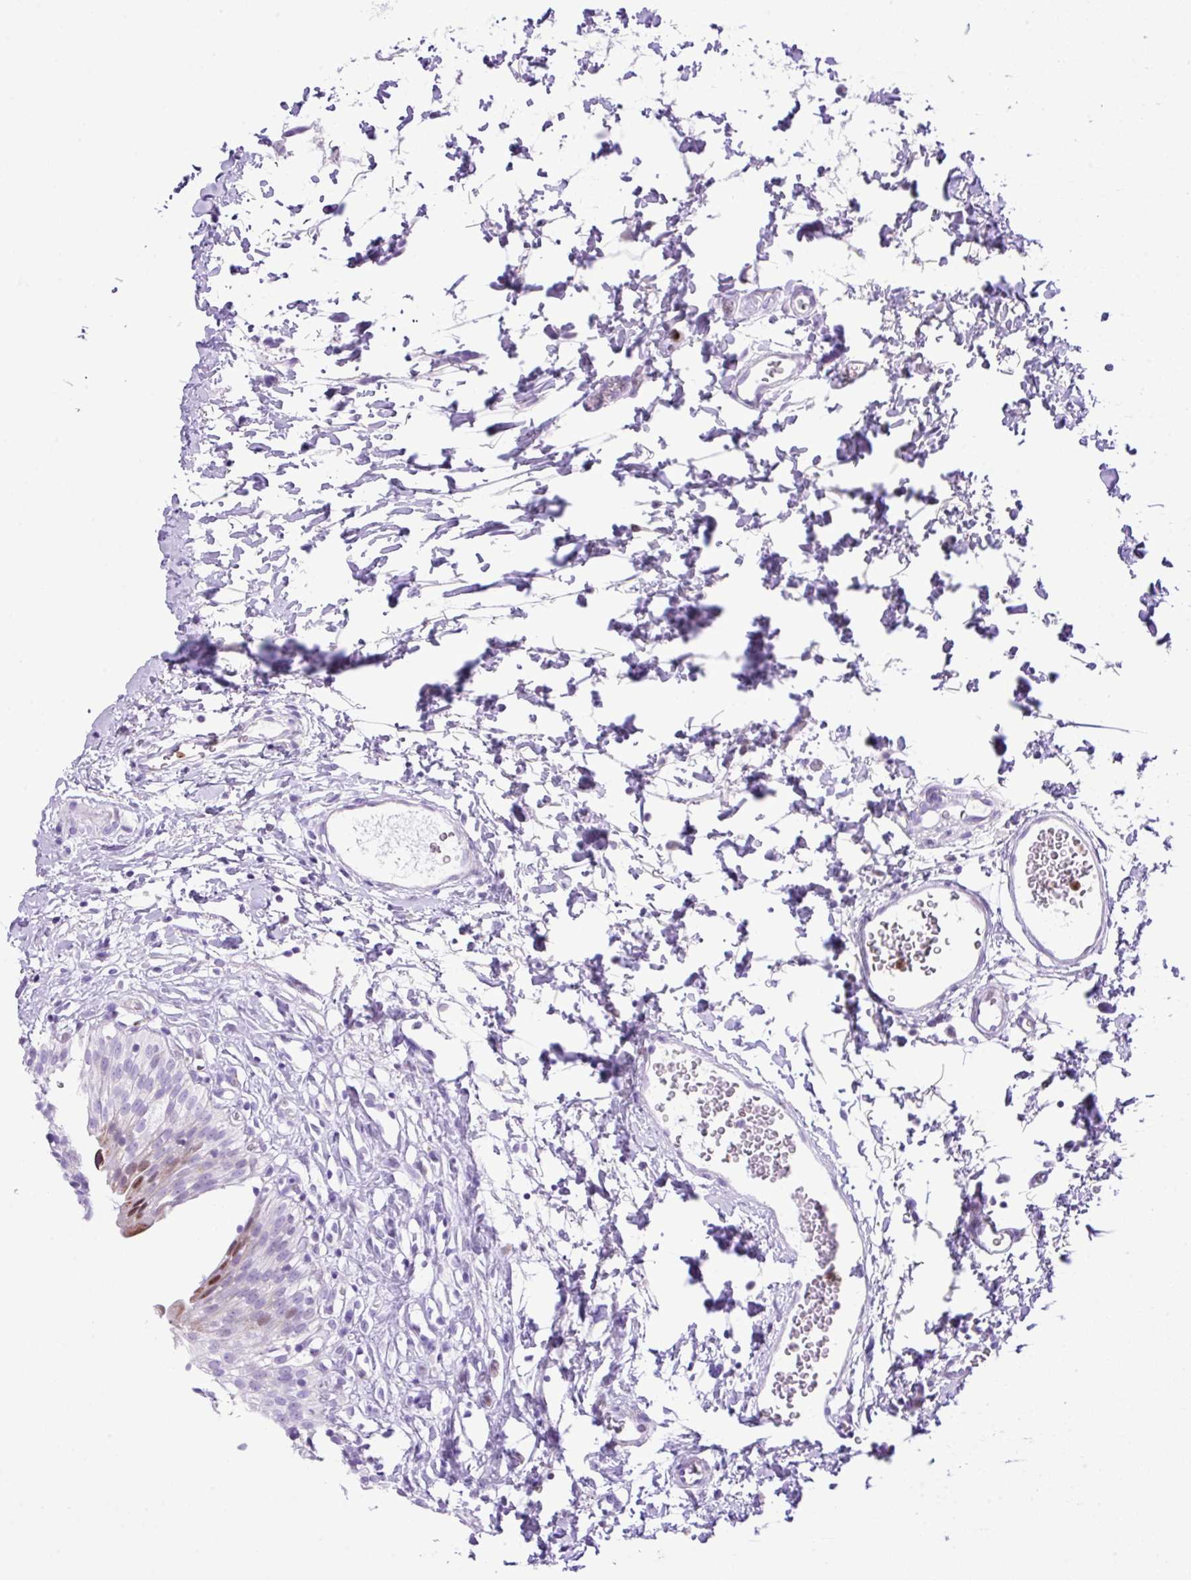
{"staining": {"intensity": "moderate", "quantity": "<25%", "location": "nuclear"}, "tissue": "urinary bladder", "cell_type": "Urothelial cells", "image_type": "normal", "snomed": [{"axis": "morphology", "description": "Normal tissue, NOS"}, {"axis": "topography", "description": "Urinary bladder"}], "caption": "Immunohistochemistry histopathology image of normal urinary bladder: urinary bladder stained using immunohistochemistry (IHC) demonstrates low levels of moderate protein expression localized specifically in the nuclear of urothelial cells, appearing as a nuclear brown color.", "gene": "RCAN2", "patient": {"sex": "male", "age": 51}}